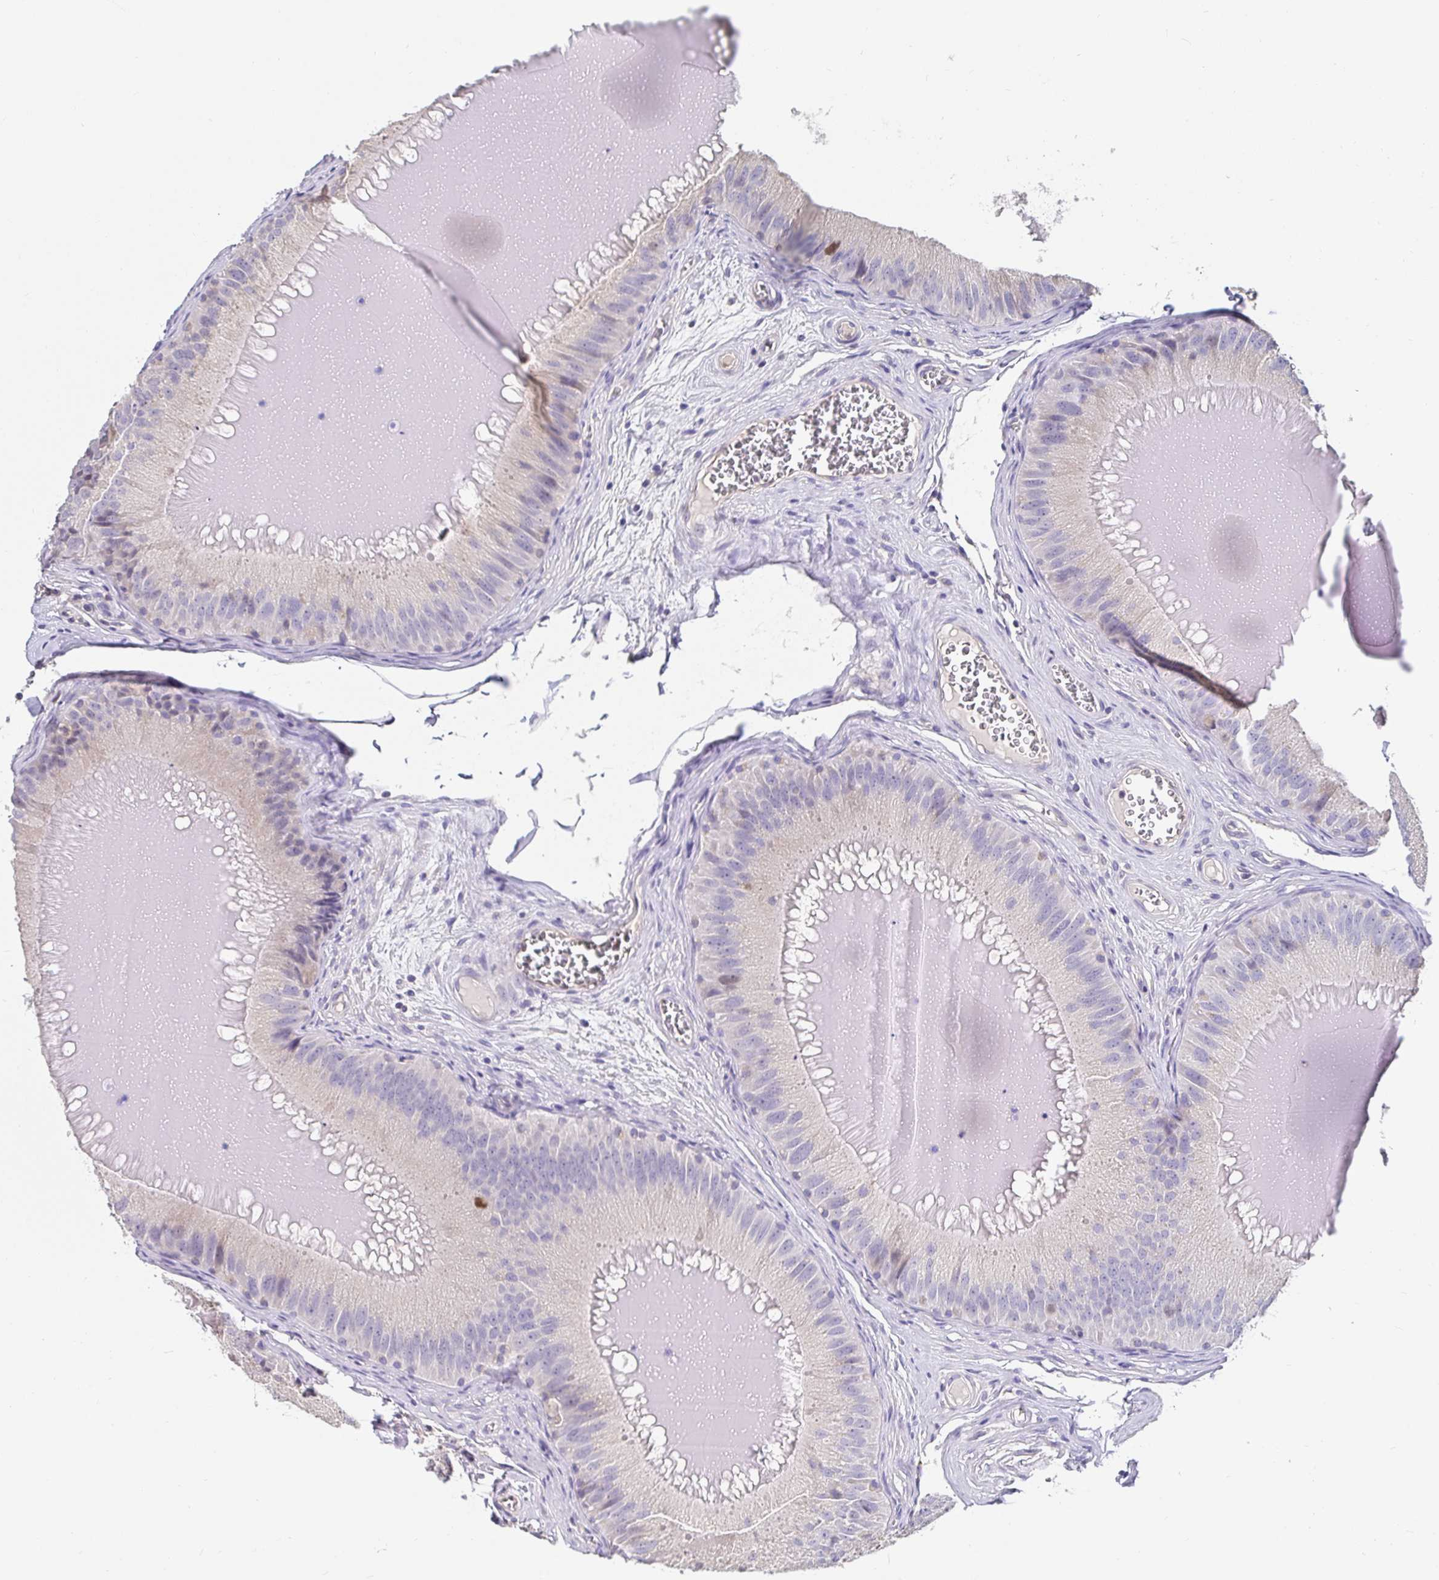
{"staining": {"intensity": "negative", "quantity": "none", "location": "none"}, "tissue": "epididymis", "cell_type": "Glandular cells", "image_type": "normal", "snomed": [{"axis": "morphology", "description": "Normal tissue, NOS"}, {"axis": "topography", "description": "Epididymis, spermatic cord, NOS"}], "caption": "A high-resolution photomicrograph shows immunohistochemistry staining of unremarkable epididymis, which displays no significant expression in glandular cells.", "gene": "ANLN", "patient": {"sex": "male", "age": 39}}